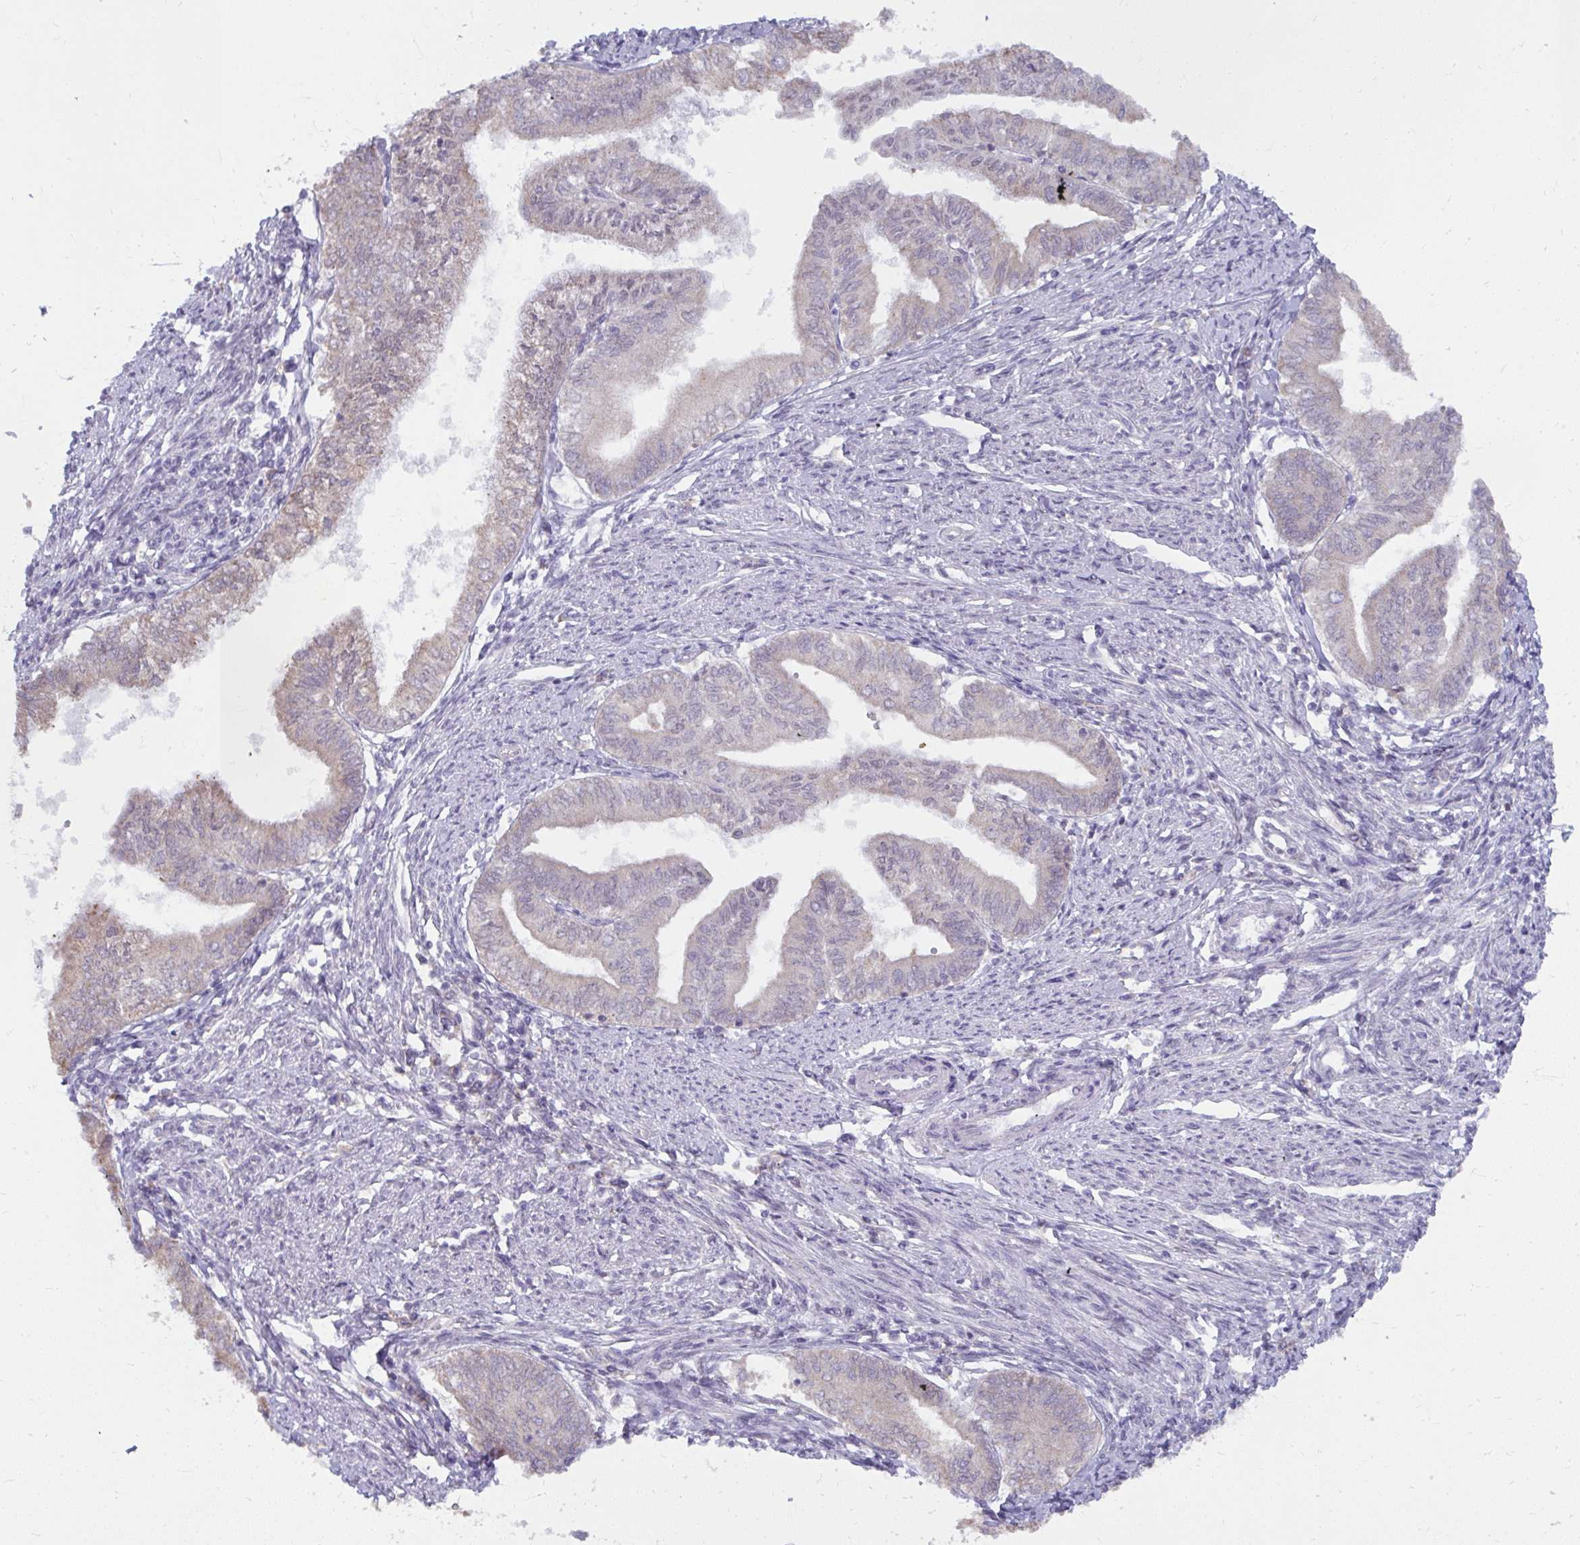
{"staining": {"intensity": "negative", "quantity": "none", "location": "none"}, "tissue": "endometrial cancer", "cell_type": "Tumor cells", "image_type": "cancer", "snomed": [{"axis": "morphology", "description": "Adenocarcinoma, NOS"}, {"axis": "topography", "description": "Endometrium"}], "caption": "High magnification brightfield microscopy of endometrial cancer stained with DAB (brown) and counterstained with hematoxylin (blue): tumor cells show no significant positivity.", "gene": "NMNAT1", "patient": {"sex": "female", "age": 66}}